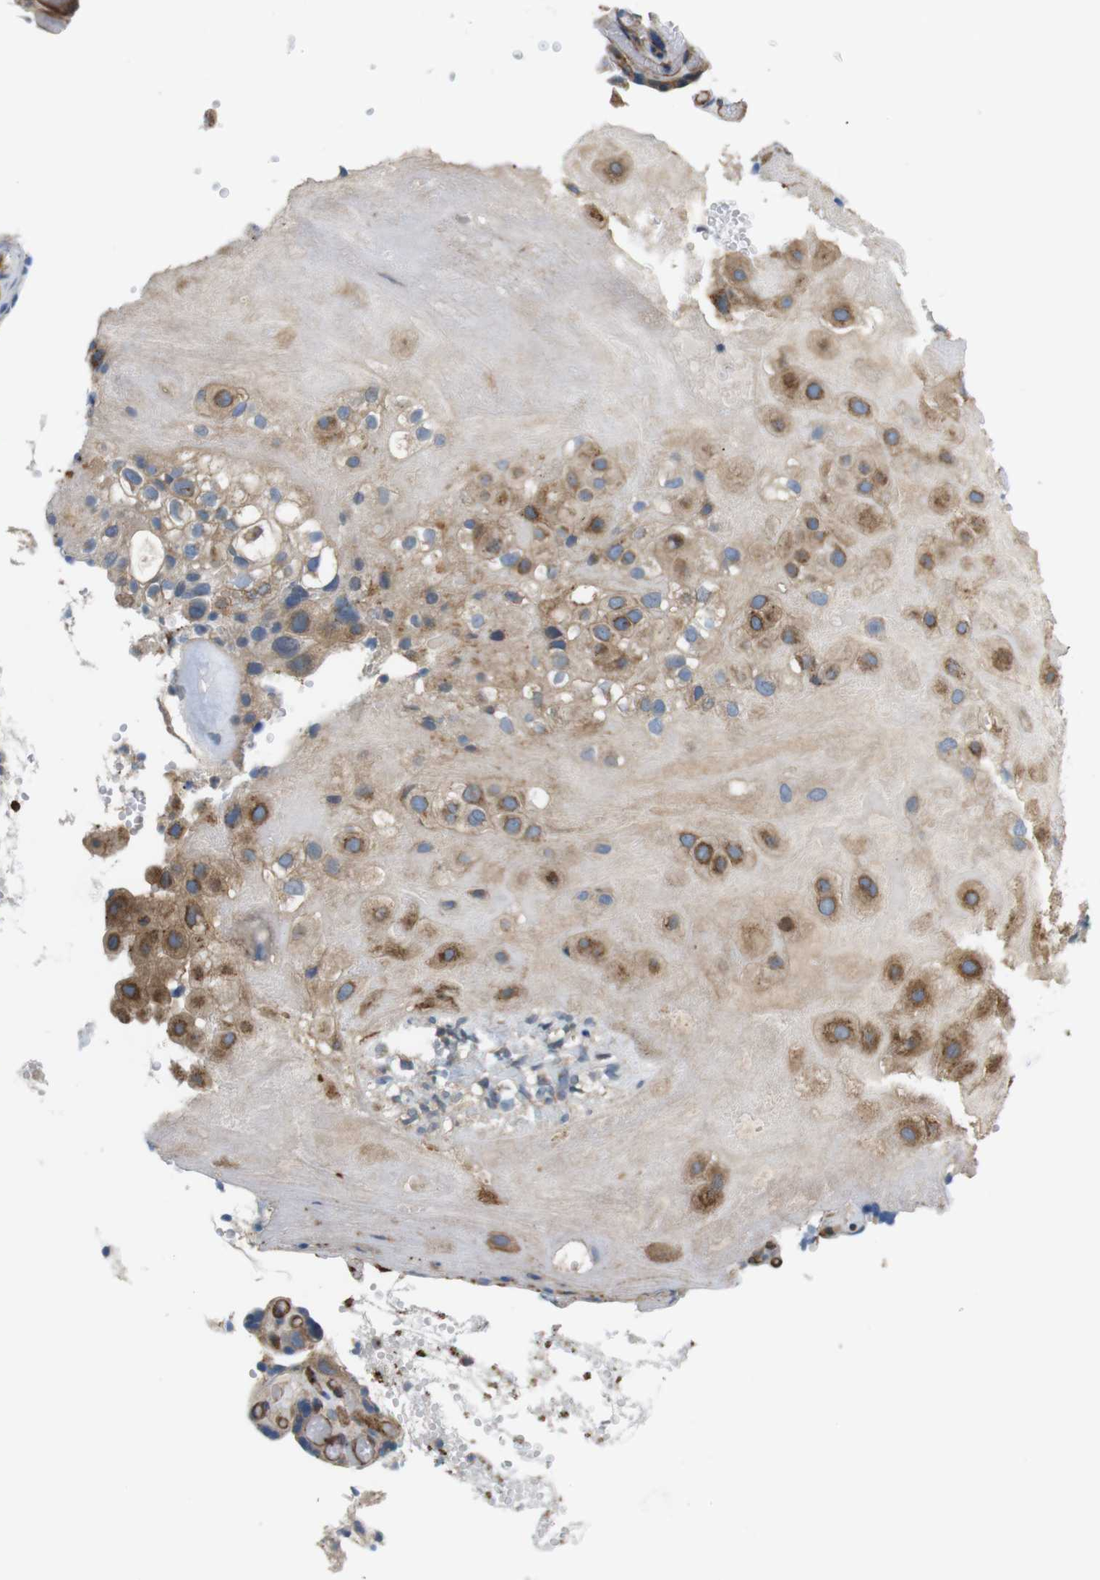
{"staining": {"intensity": "moderate", "quantity": ">75%", "location": "cytoplasmic/membranous"}, "tissue": "placenta", "cell_type": "Decidual cells", "image_type": "normal", "snomed": [{"axis": "morphology", "description": "Normal tissue, NOS"}, {"axis": "topography", "description": "Placenta"}], "caption": "Approximately >75% of decidual cells in normal human placenta show moderate cytoplasmic/membranous protein staining as visualized by brown immunohistochemical staining.", "gene": "BVES", "patient": {"sex": "female", "age": 30}}